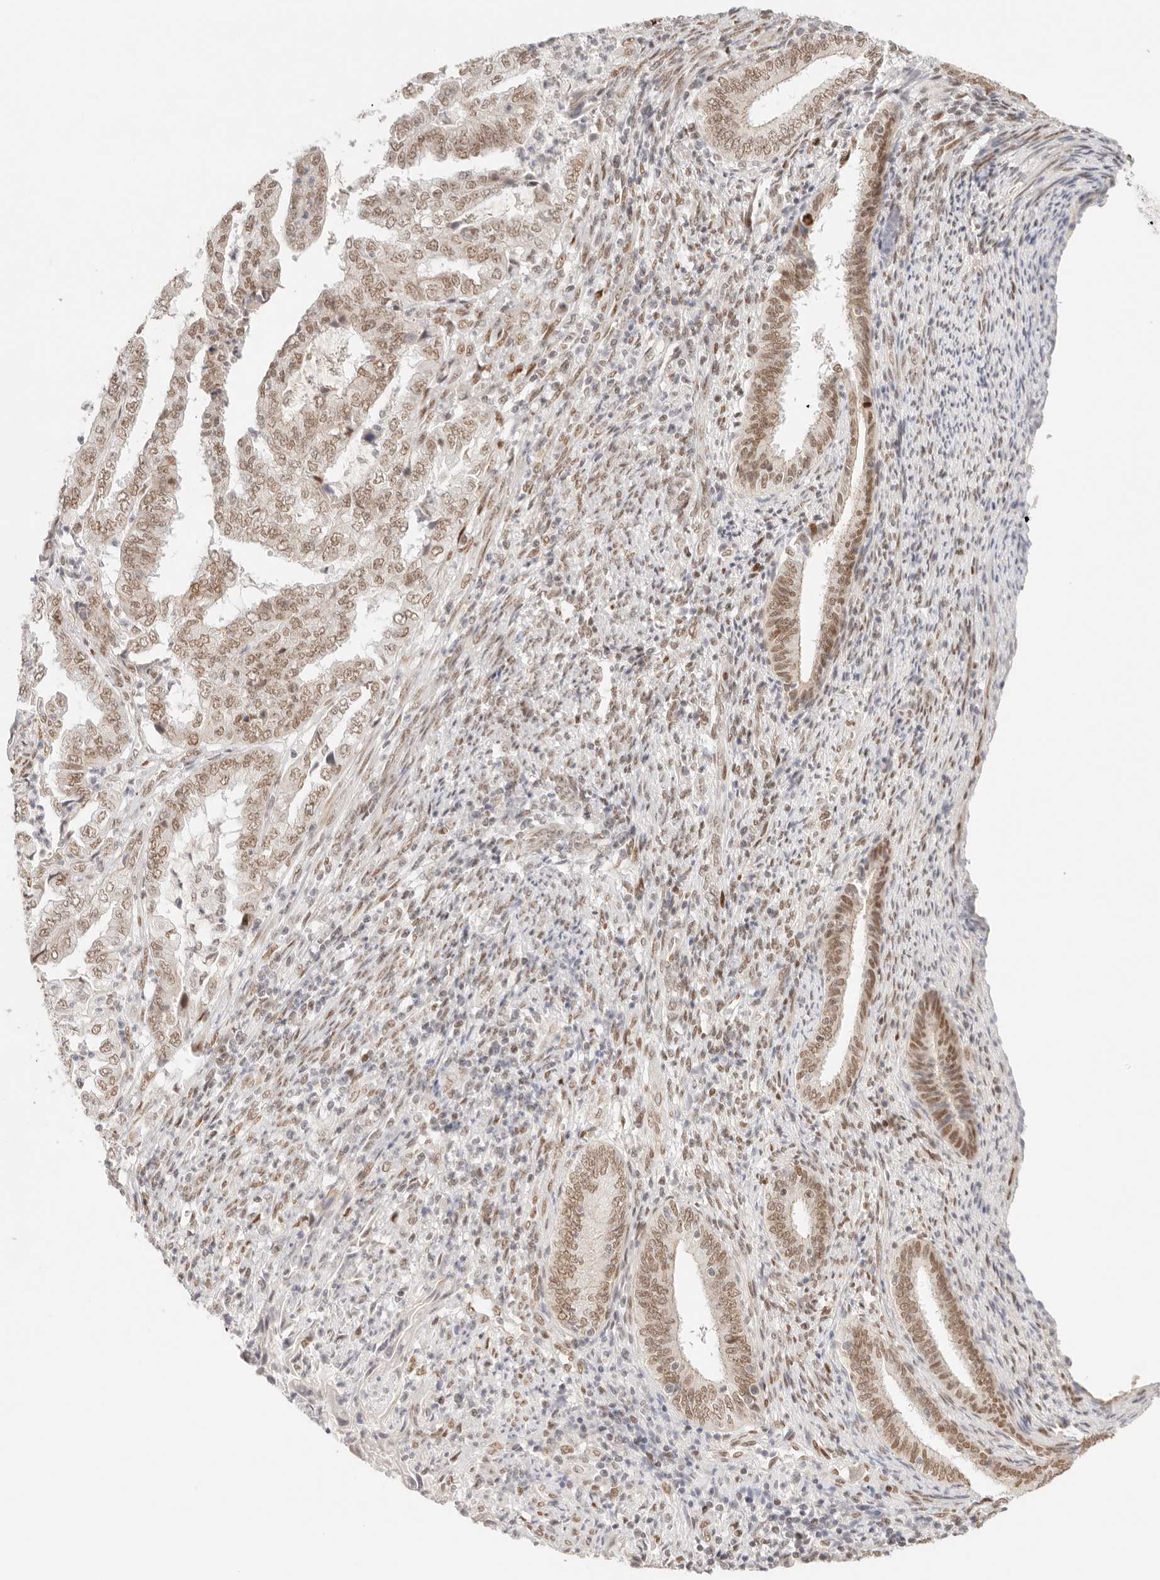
{"staining": {"intensity": "moderate", "quantity": ">75%", "location": "nuclear"}, "tissue": "endometrial cancer", "cell_type": "Tumor cells", "image_type": "cancer", "snomed": [{"axis": "morphology", "description": "Adenocarcinoma, NOS"}, {"axis": "topography", "description": "Endometrium"}], "caption": "Endometrial adenocarcinoma was stained to show a protein in brown. There is medium levels of moderate nuclear expression in approximately >75% of tumor cells. (brown staining indicates protein expression, while blue staining denotes nuclei).", "gene": "HOXC5", "patient": {"sex": "female", "age": 51}}